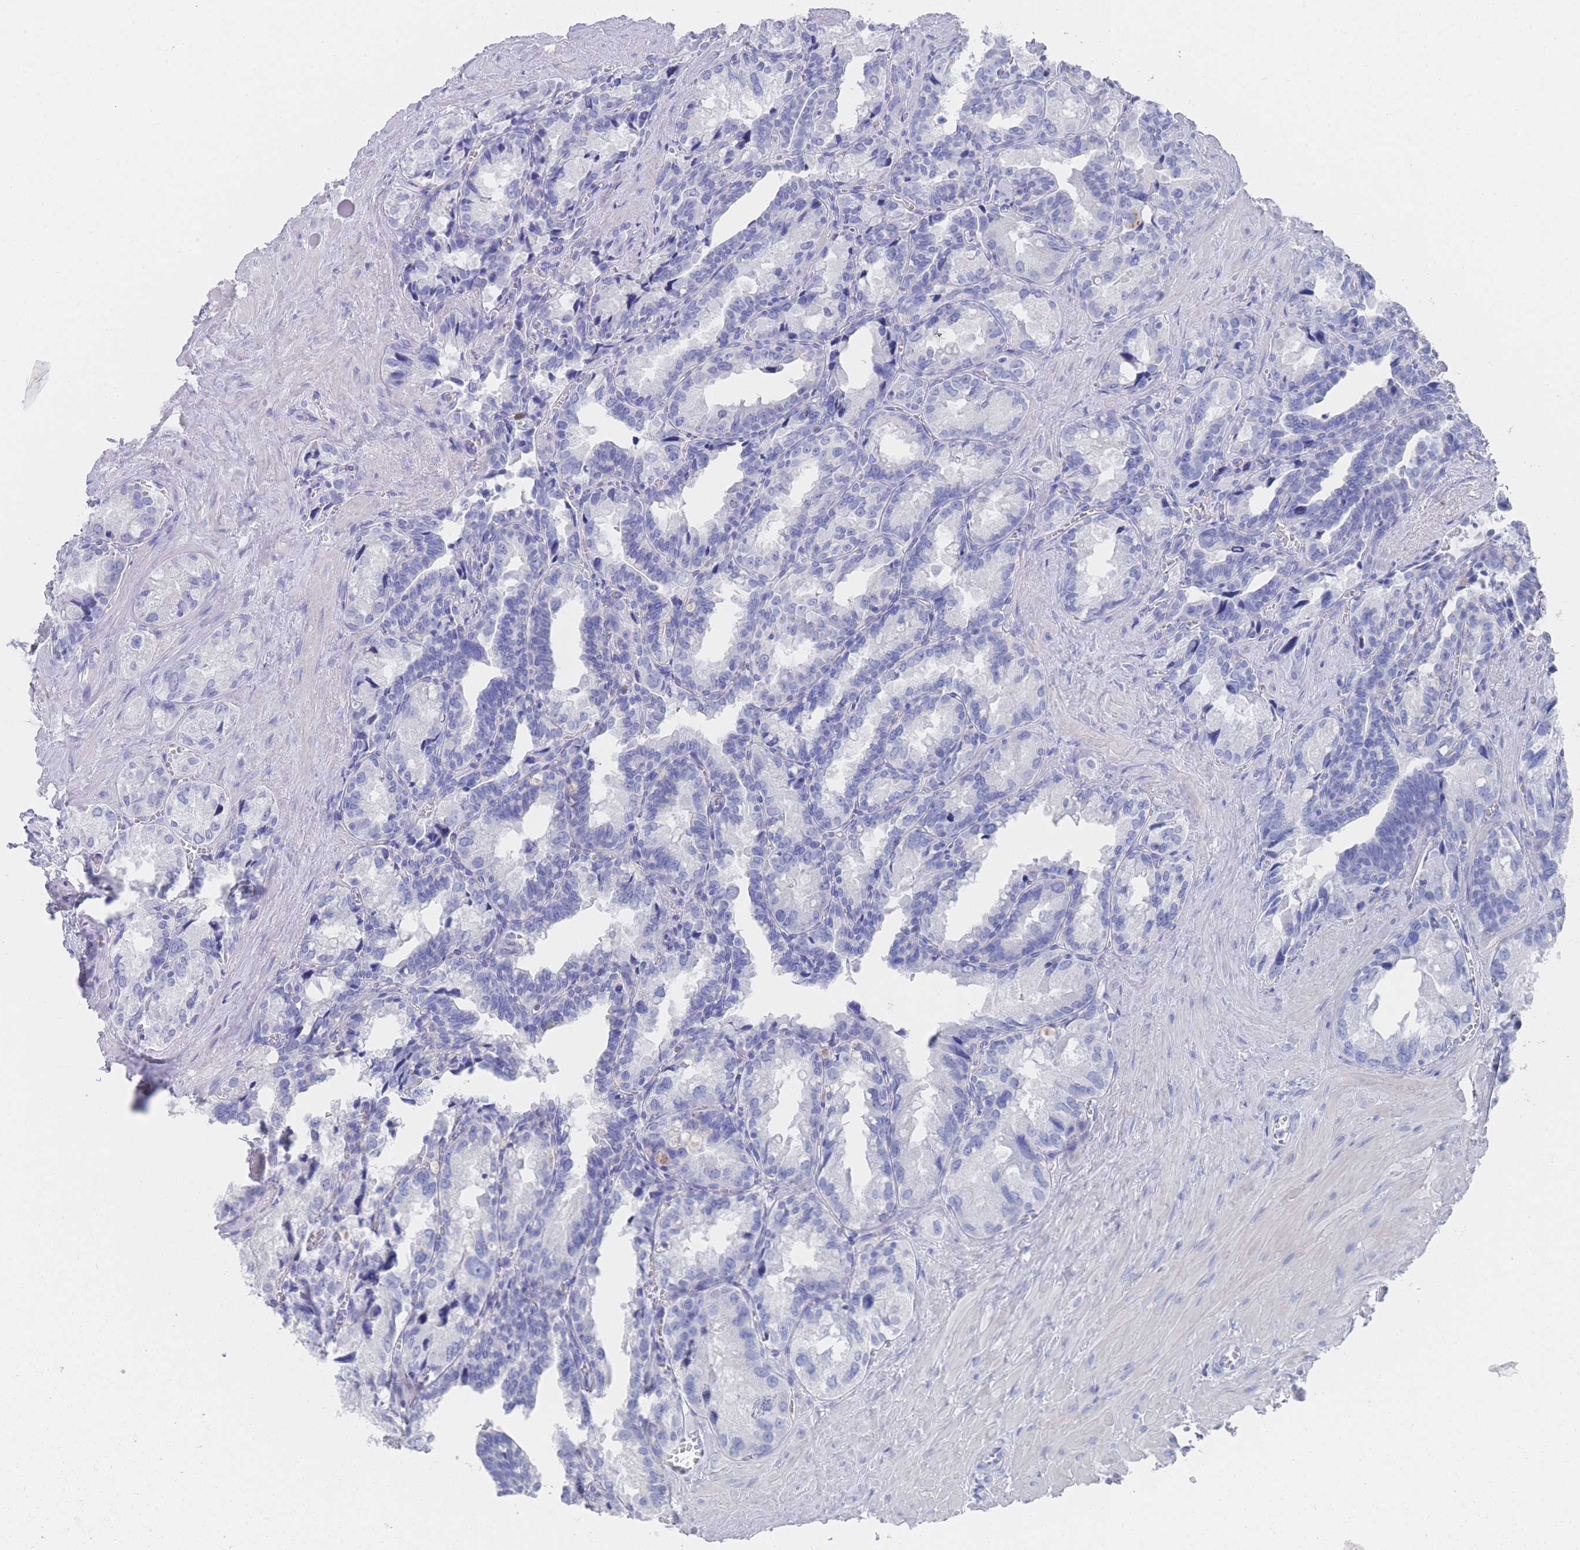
{"staining": {"intensity": "negative", "quantity": "none", "location": "none"}, "tissue": "seminal vesicle", "cell_type": "Glandular cells", "image_type": "normal", "snomed": [{"axis": "morphology", "description": "Normal tissue, NOS"}, {"axis": "topography", "description": "Seminal veicle"}], "caption": "Immunohistochemical staining of normal seminal vesicle displays no significant positivity in glandular cells.", "gene": "LRRC37A2", "patient": {"sex": "male", "age": 68}}